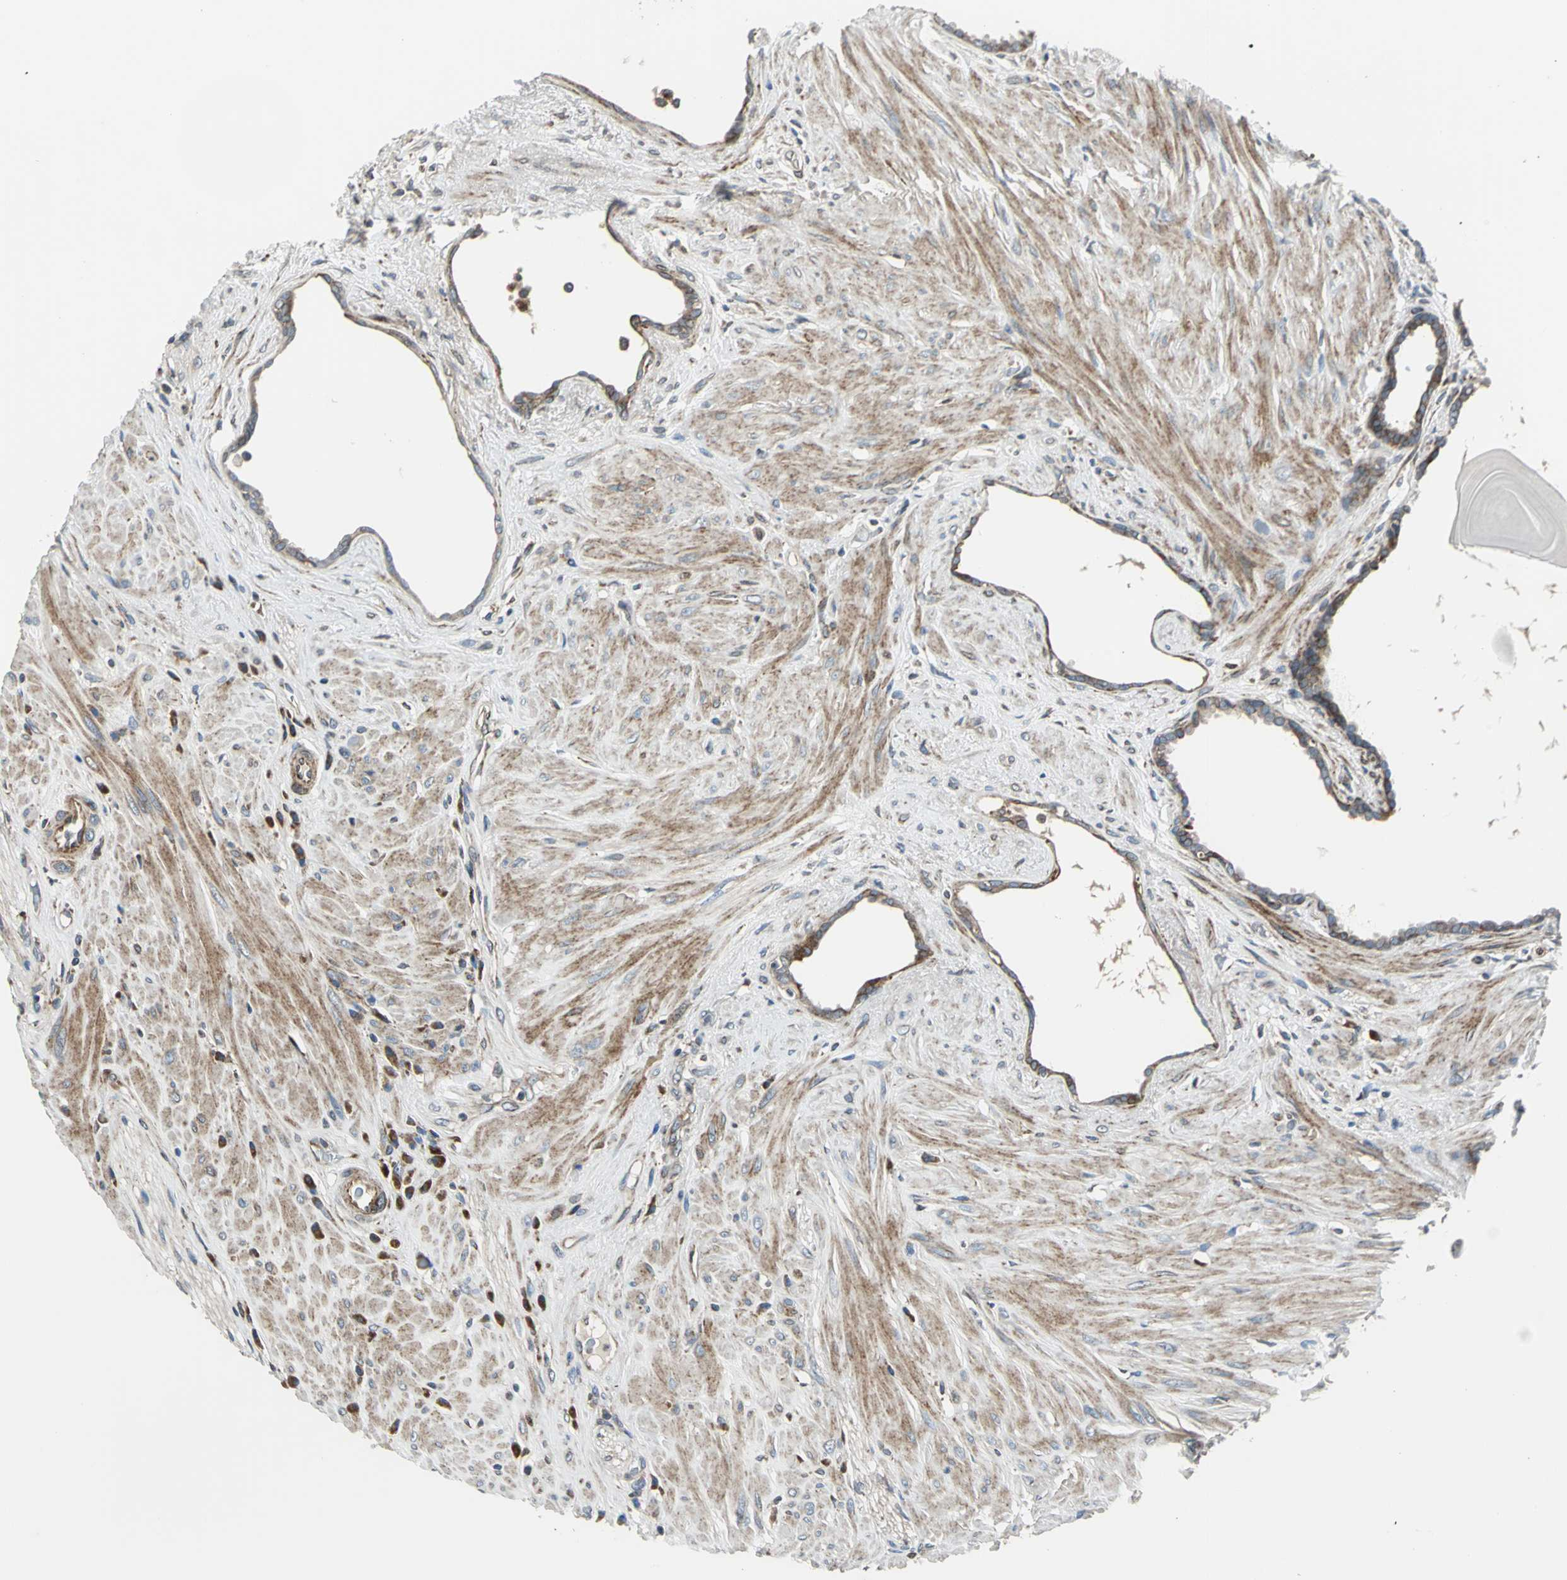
{"staining": {"intensity": "strong", "quantity": "25%-75%", "location": "cytoplasmic/membranous"}, "tissue": "seminal vesicle", "cell_type": "Glandular cells", "image_type": "normal", "snomed": [{"axis": "morphology", "description": "Normal tissue, NOS"}, {"axis": "topography", "description": "Seminal veicle"}], "caption": "Glandular cells display high levels of strong cytoplasmic/membranous positivity in approximately 25%-75% of cells in unremarkable human seminal vesicle.", "gene": "HTATIP2", "patient": {"sex": "male", "age": 61}}